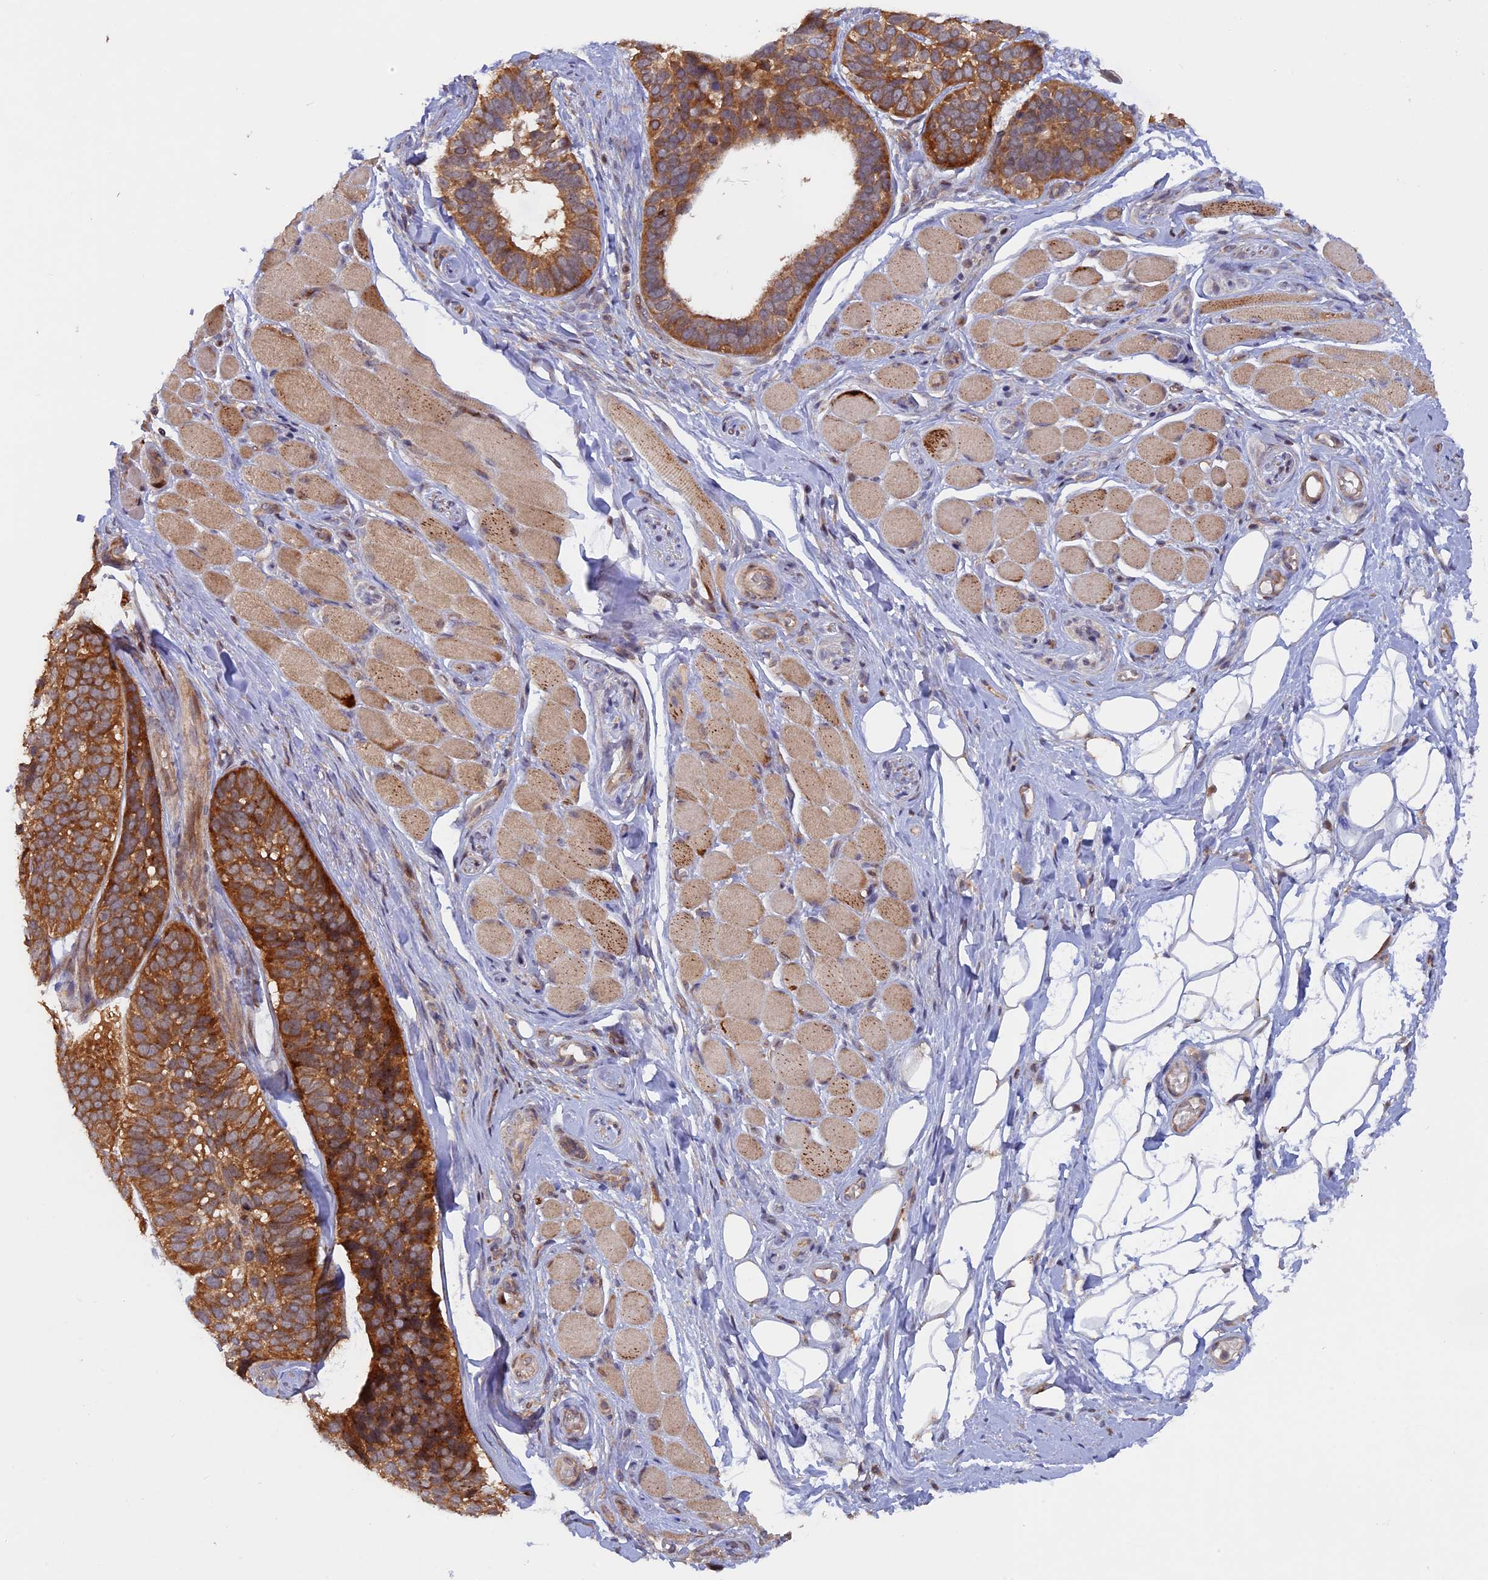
{"staining": {"intensity": "strong", "quantity": ">75%", "location": "cytoplasmic/membranous"}, "tissue": "skin cancer", "cell_type": "Tumor cells", "image_type": "cancer", "snomed": [{"axis": "morphology", "description": "Basal cell carcinoma"}, {"axis": "topography", "description": "Skin"}], "caption": "There is high levels of strong cytoplasmic/membranous positivity in tumor cells of skin basal cell carcinoma, as demonstrated by immunohistochemical staining (brown color).", "gene": "FERMT1", "patient": {"sex": "male", "age": 62}}